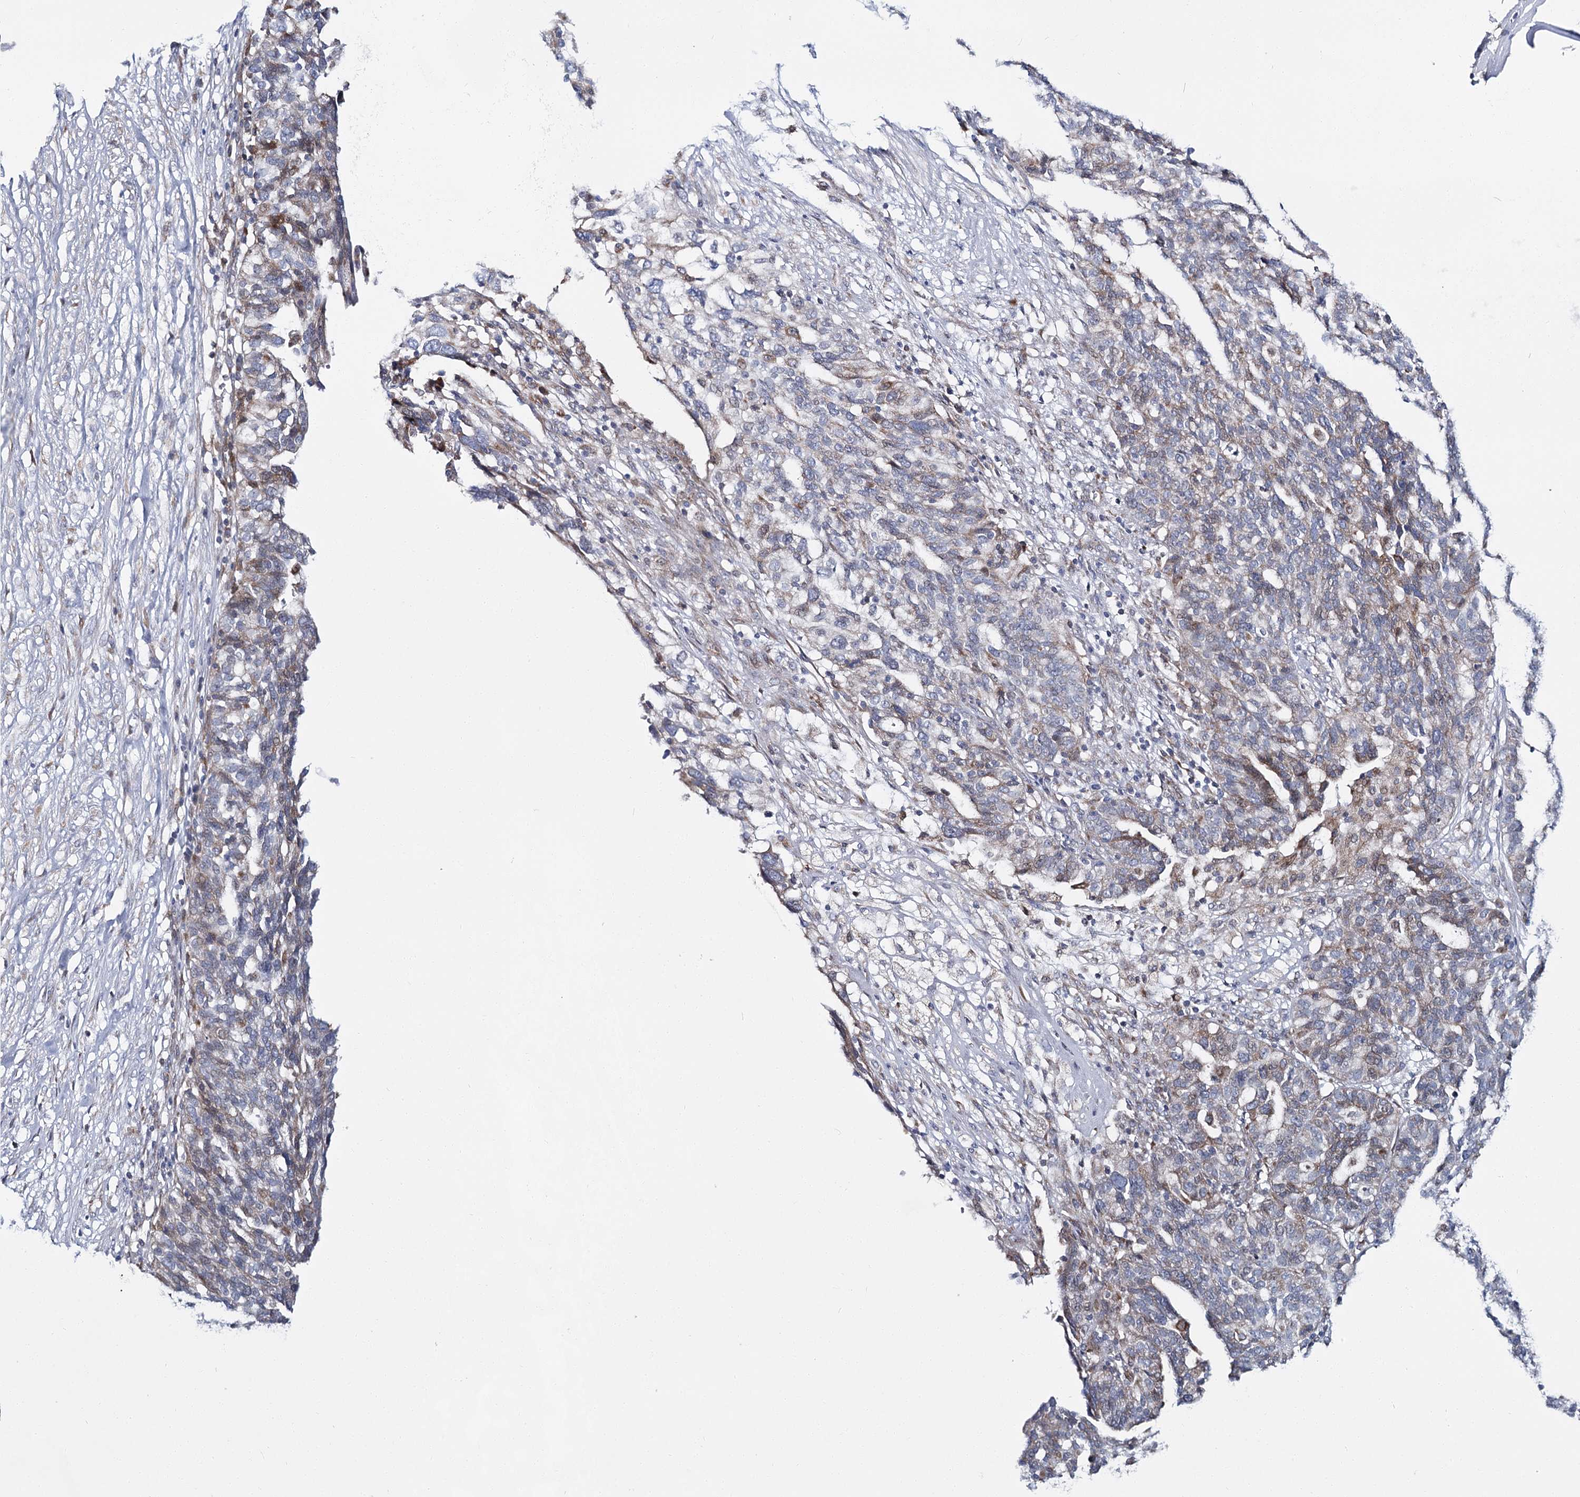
{"staining": {"intensity": "weak", "quantity": "25%-75%", "location": "cytoplasmic/membranous"}, "tissue": "ovarian cancer", "cell_type": "Tumor cells", "image_type": "cancer", "snomed": [{"axis": "morphology", "description": "Cystadenocarcinoma, serous, NOS"}, {"axis": "topography", "description": "Ovary"}], "caption": "About 25%-75% of tumor cells in human ovarian cancer display weak cytoplasmic/membranous protein expression as visualized by brown immunohistochemical staining.", "gene": "CPLANE1", "patient": {"sex": "female", "age": 59}}